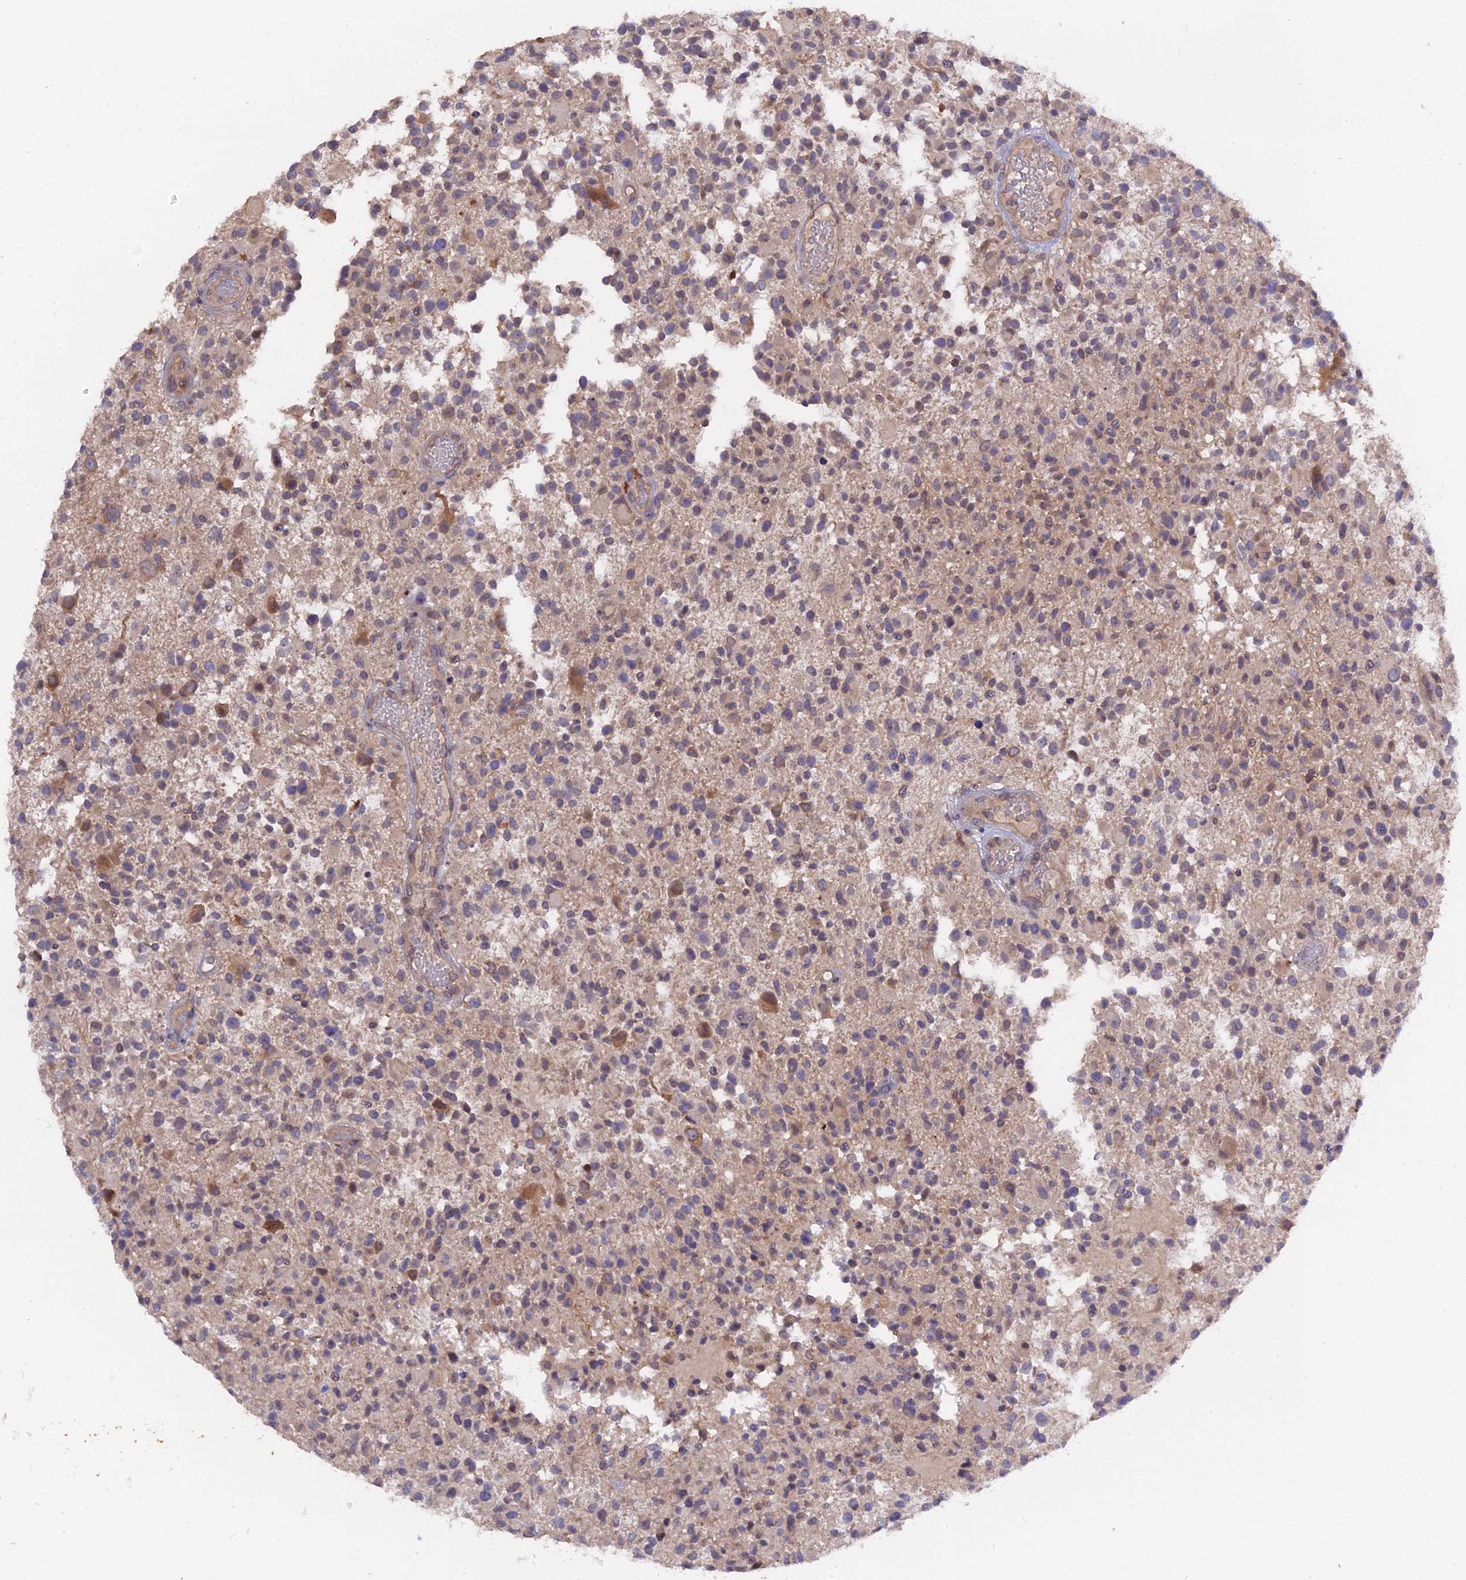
{"staining": {"intensity": "weak", "quantity": ">75%", "location": "cytoplasmic/membranous"}, "tissue": "glioma", "cell_type": "Tumor cells", "image_type": "cancer", "snomed": [{"axis": "morphology", "description": "Glioma, malignant, High grade"}, {"axis": "morphology", "description": "Glioblastoma, NOS"}, {"axis": "topography", "description": "Brain"}], "caption": "IHC (DAB) staining of glioblastoma exhibits weak cytoplasmic/membranous protein staining in approximately >75% of tumor cells. Using DAB (3,3'-diaminobenzidine) (brown) and hematoxylin (blue) stains, captured at high magnification using brightfield microscopy.", "gene": "ZCCHC2", "patient": {"sex": "male", "age": 60}}